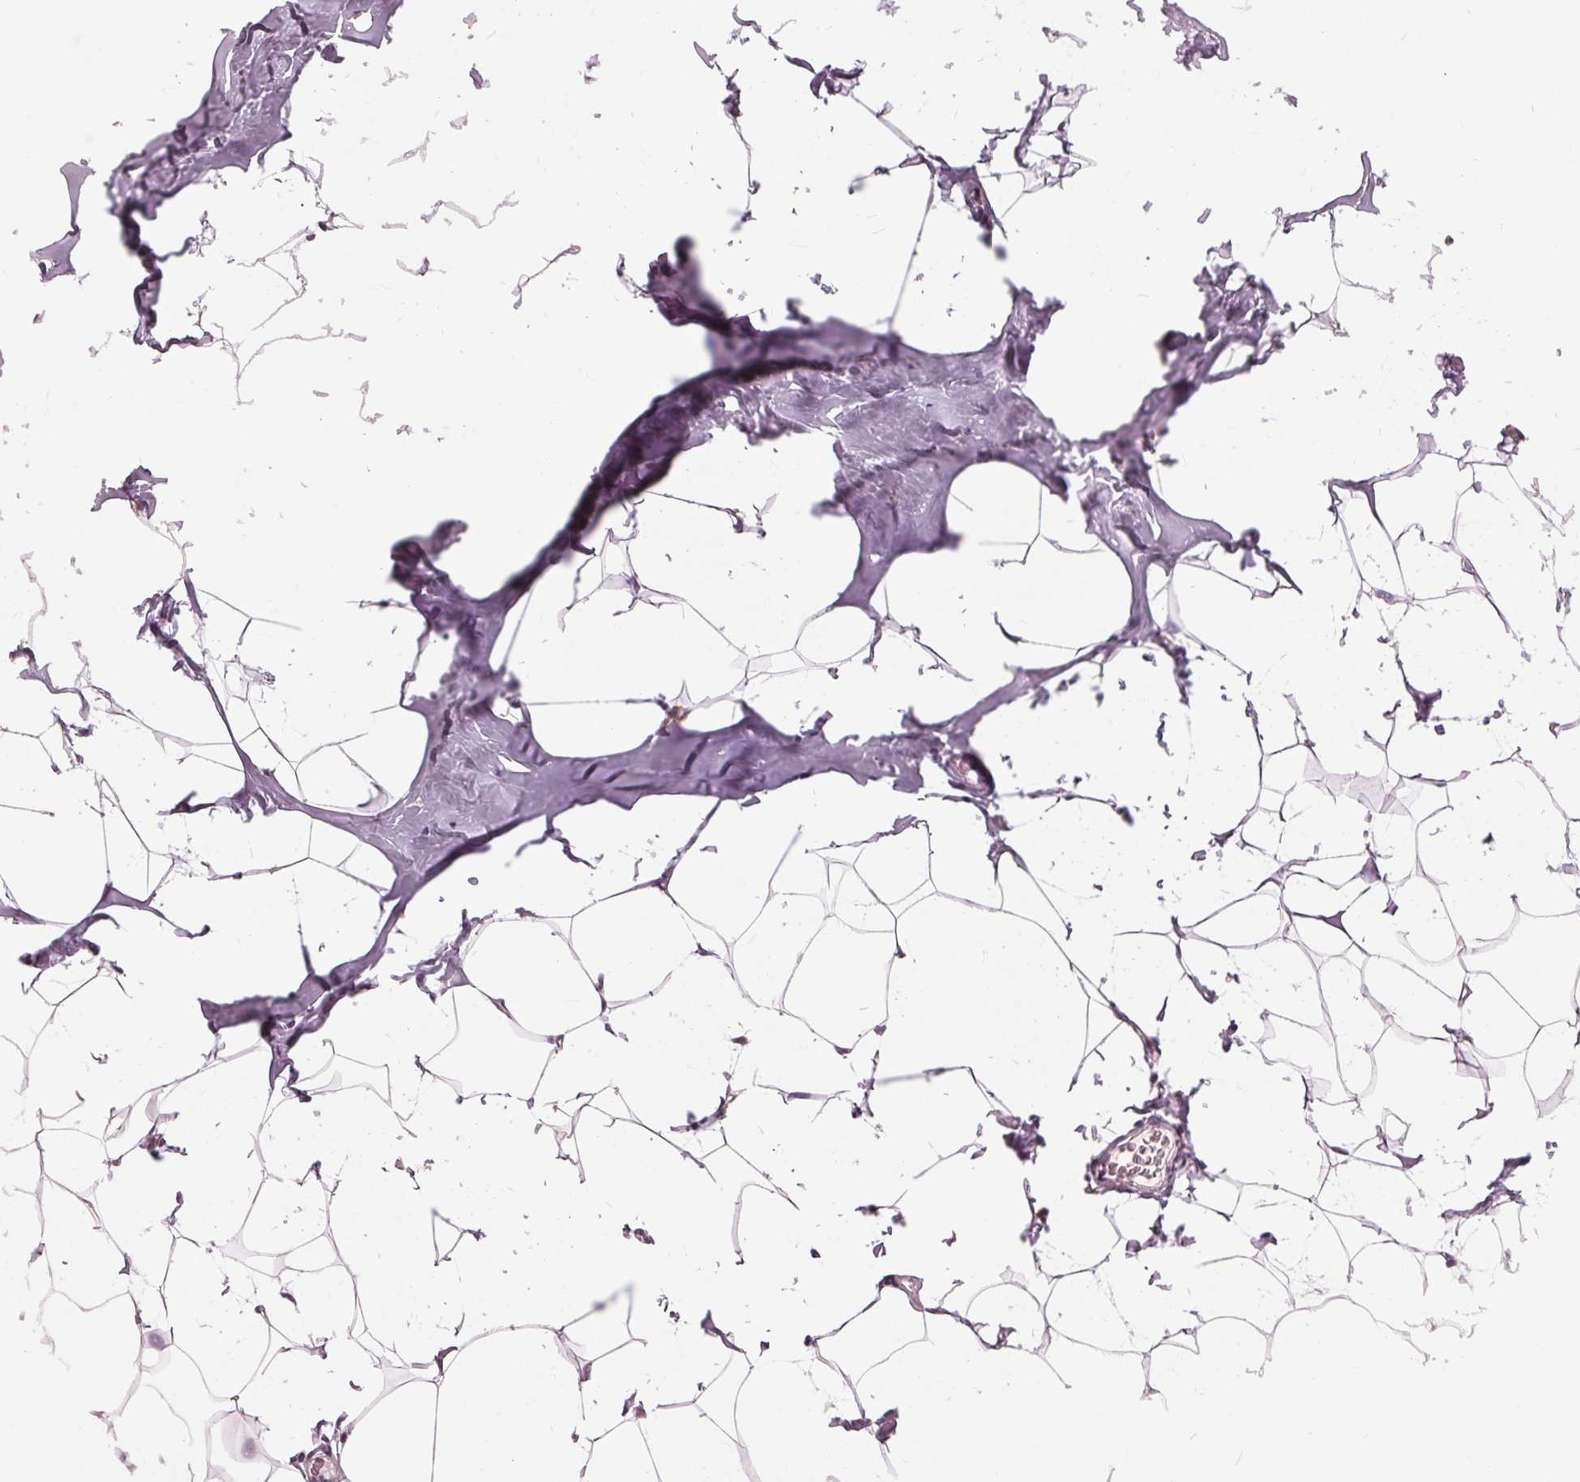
{"staining": {"intensity": "negative", "quantity": "none", "location": "none"}, "tissue": "breast", "cell_type": "Adipocytes", "image_type": "normal", "snomed": [{"axis": "morphology", "description": "Normal tissue, NOS"}, {"axis": "topography", "description": "Breast"}], "caption": "Micrograph shows no protein positivity in adipocytes of benign breast. Nuclei are stained in blue.", "gene": "SIGLEC6", "patient": {"sex": "female", "age": 32}}